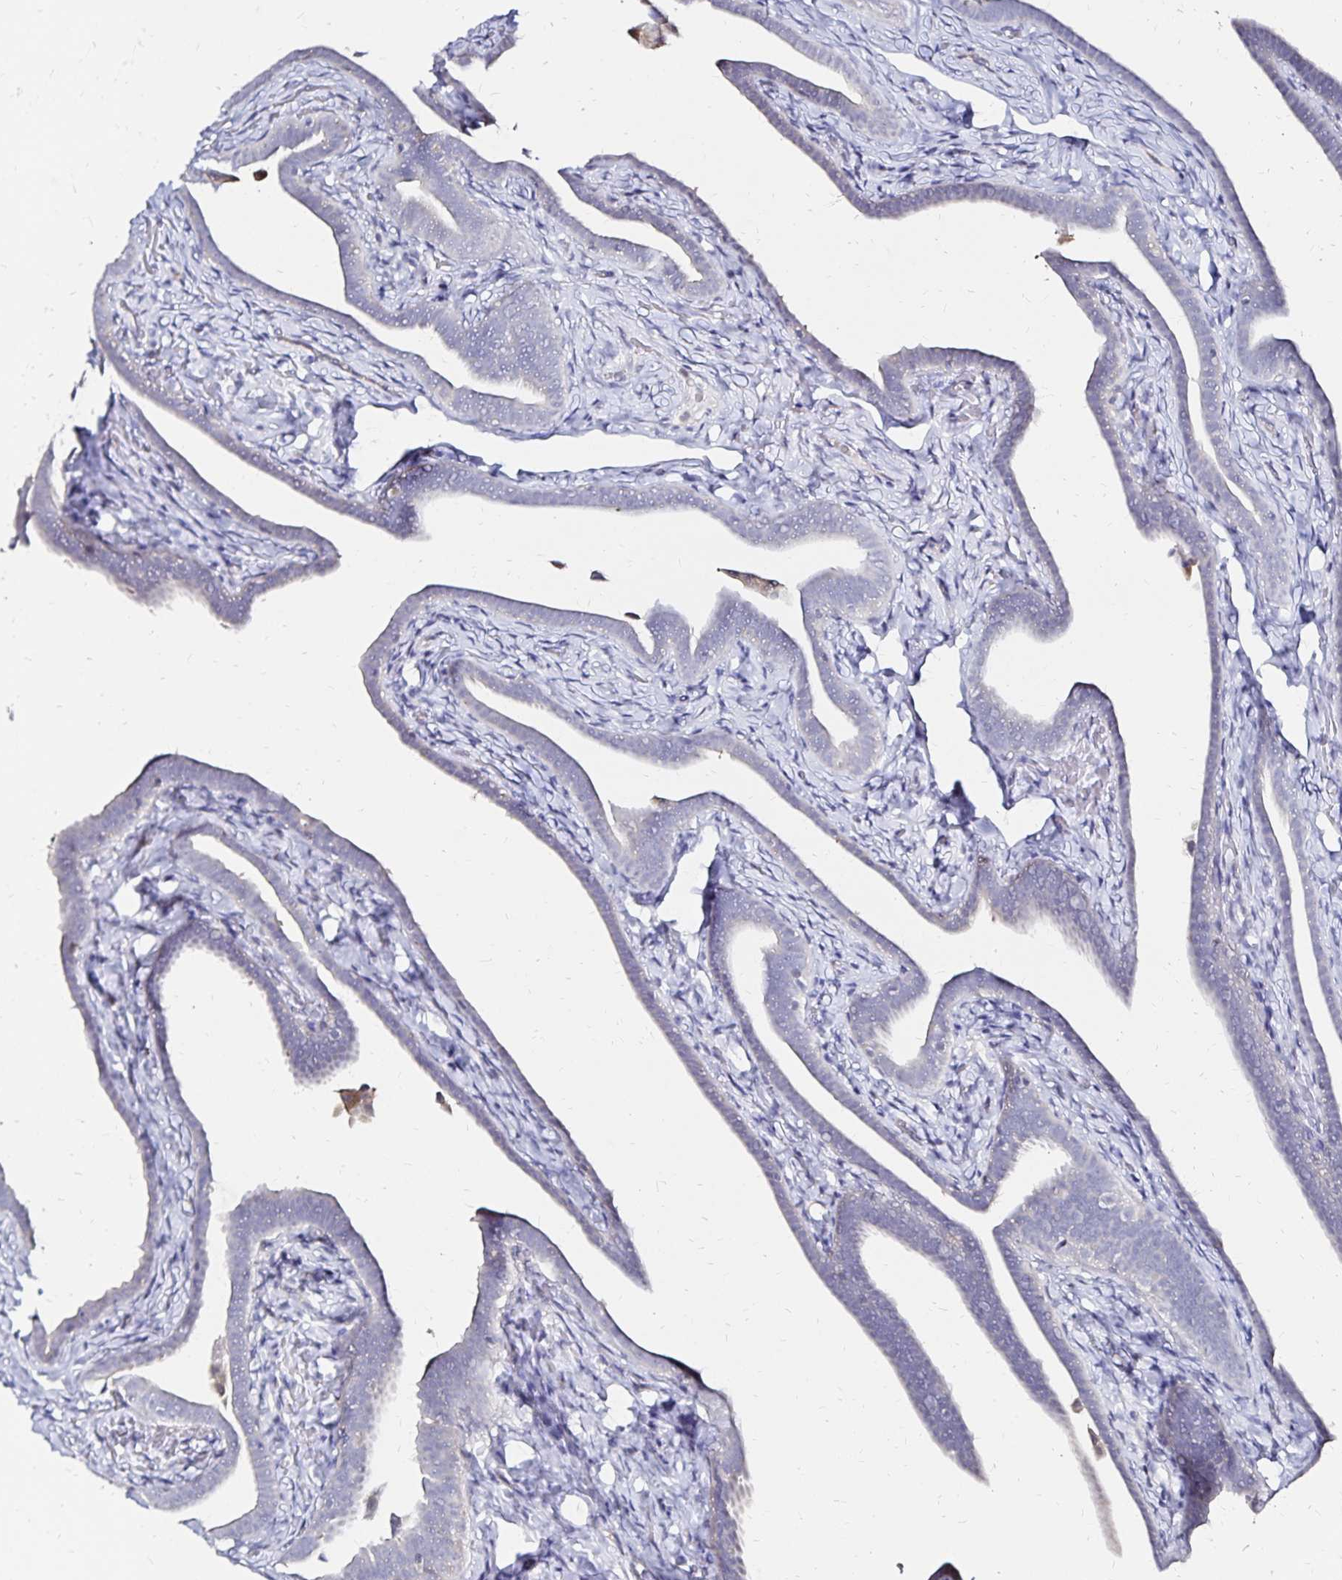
{"staining": {"intensity": "negative", "quantity": "none", "location": "none"}, "tissue": "fallopian tube", "cell_type": "Glandular cells", "image_type": "normal", "snomed": [{"axis": "morphology", "description": "Normal tissue, NOS"}, {"axis": "topography", "description": "Fallopian tube"}], "caption": "Immunohistochemical staining of benign human fallopian tube displays no significant expression in glandular cells.", "gene": "SLC5A1", "patient": {"sex": "female", "age": 69}}